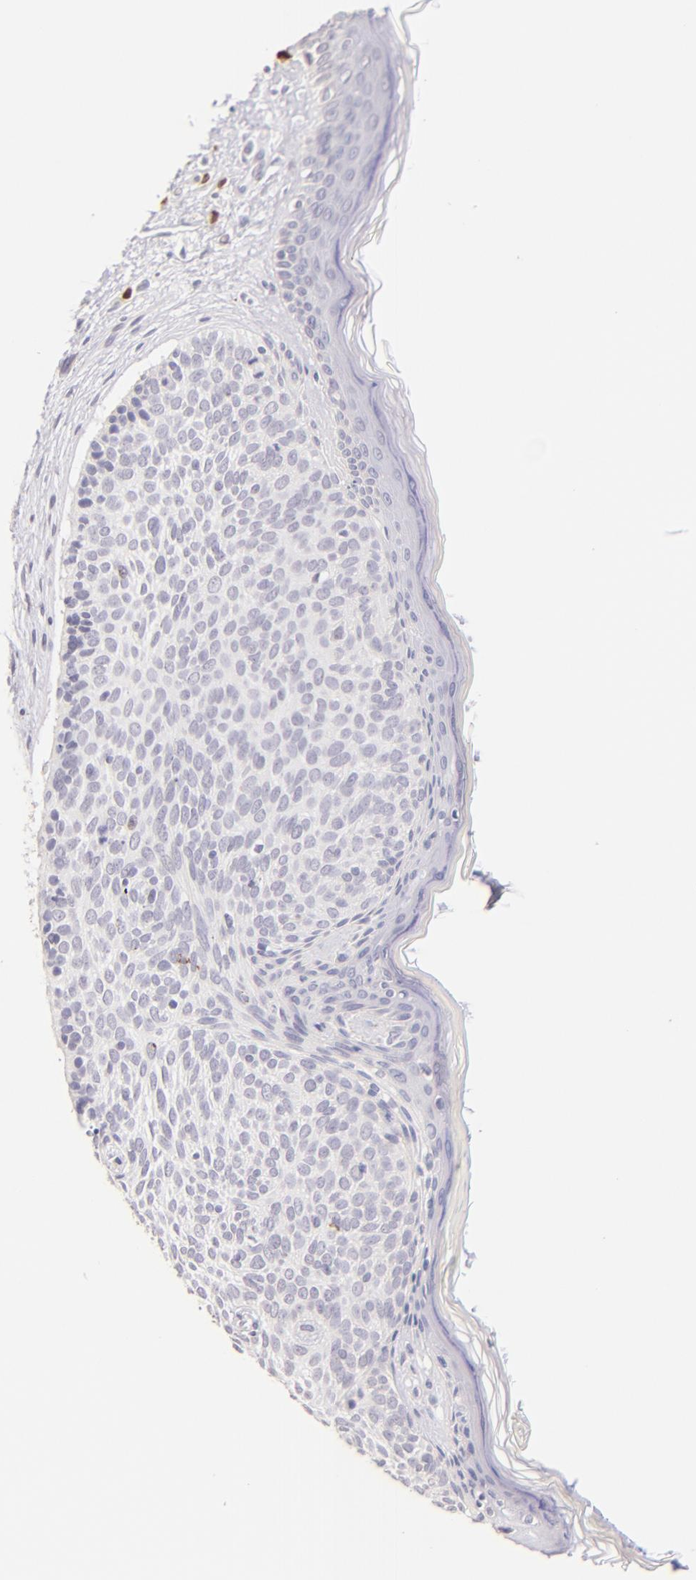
{"staining": {"intensity": "negative", "quantity": "none", "location": "none"}, "tissue": "skin cancer", "cell_type": "Tumor cells", "image_type": "cancer", "snomed": [{"axis": "morphology", "description": "Basal cell carcinoma"}, {"axis": "topography", "description": "Skin"}], "caption": "There is no significant positivity in tumor cells of skin basal cell carcinoma. (Stains: DAB (3,3'-diaminobenzidine) immunohistochemistry (IHC) with hematoxylin counter stain, Microscopy: brightfield microscopy at high magnification).", "gene": "ZAP70", "patient": {"sex": "female", "age": 78}}